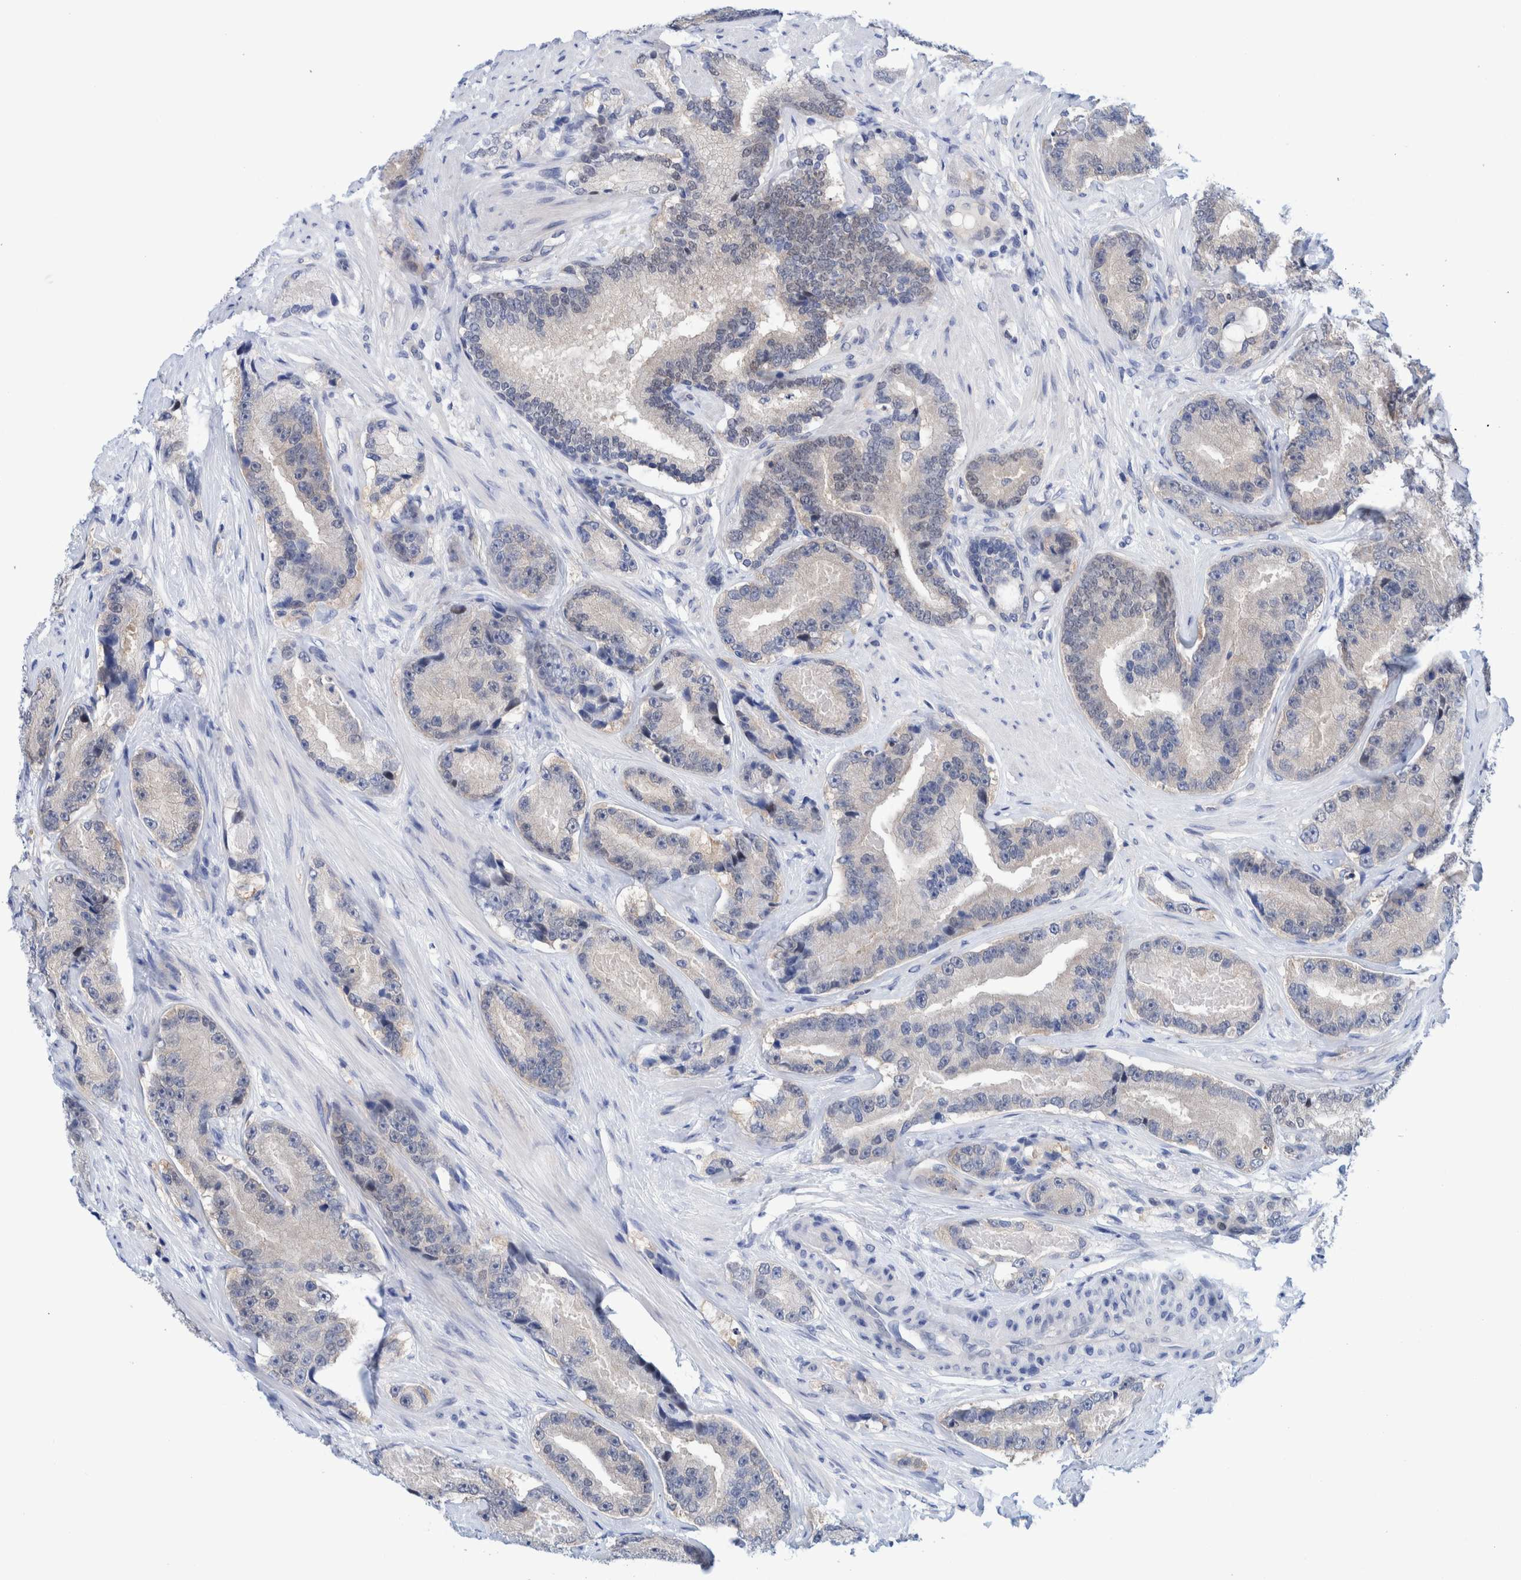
{"staining": {"intensity": "weak", "quantity": "<25%", "location": "nuclear"}, "tissue": "prostate cancer", "cell_type": "Tumor cells", "image_type": "cancer", "snomed": [{"axis": "morphology", "description": "Adenocarcinoma, High grade"}, {"axis": "topography", "description": "Prostate"}], "caption": "Protein analysis of prostate high-grade adenocarcinoma demonstrates no significant staining in tumor cells. (DAB (3,3'-diaminobenzidine) IHC visualized using brightfield microscopy, high magnification).", "gene": "PFAS", "patient": {"sex": "male", "age": 55}}